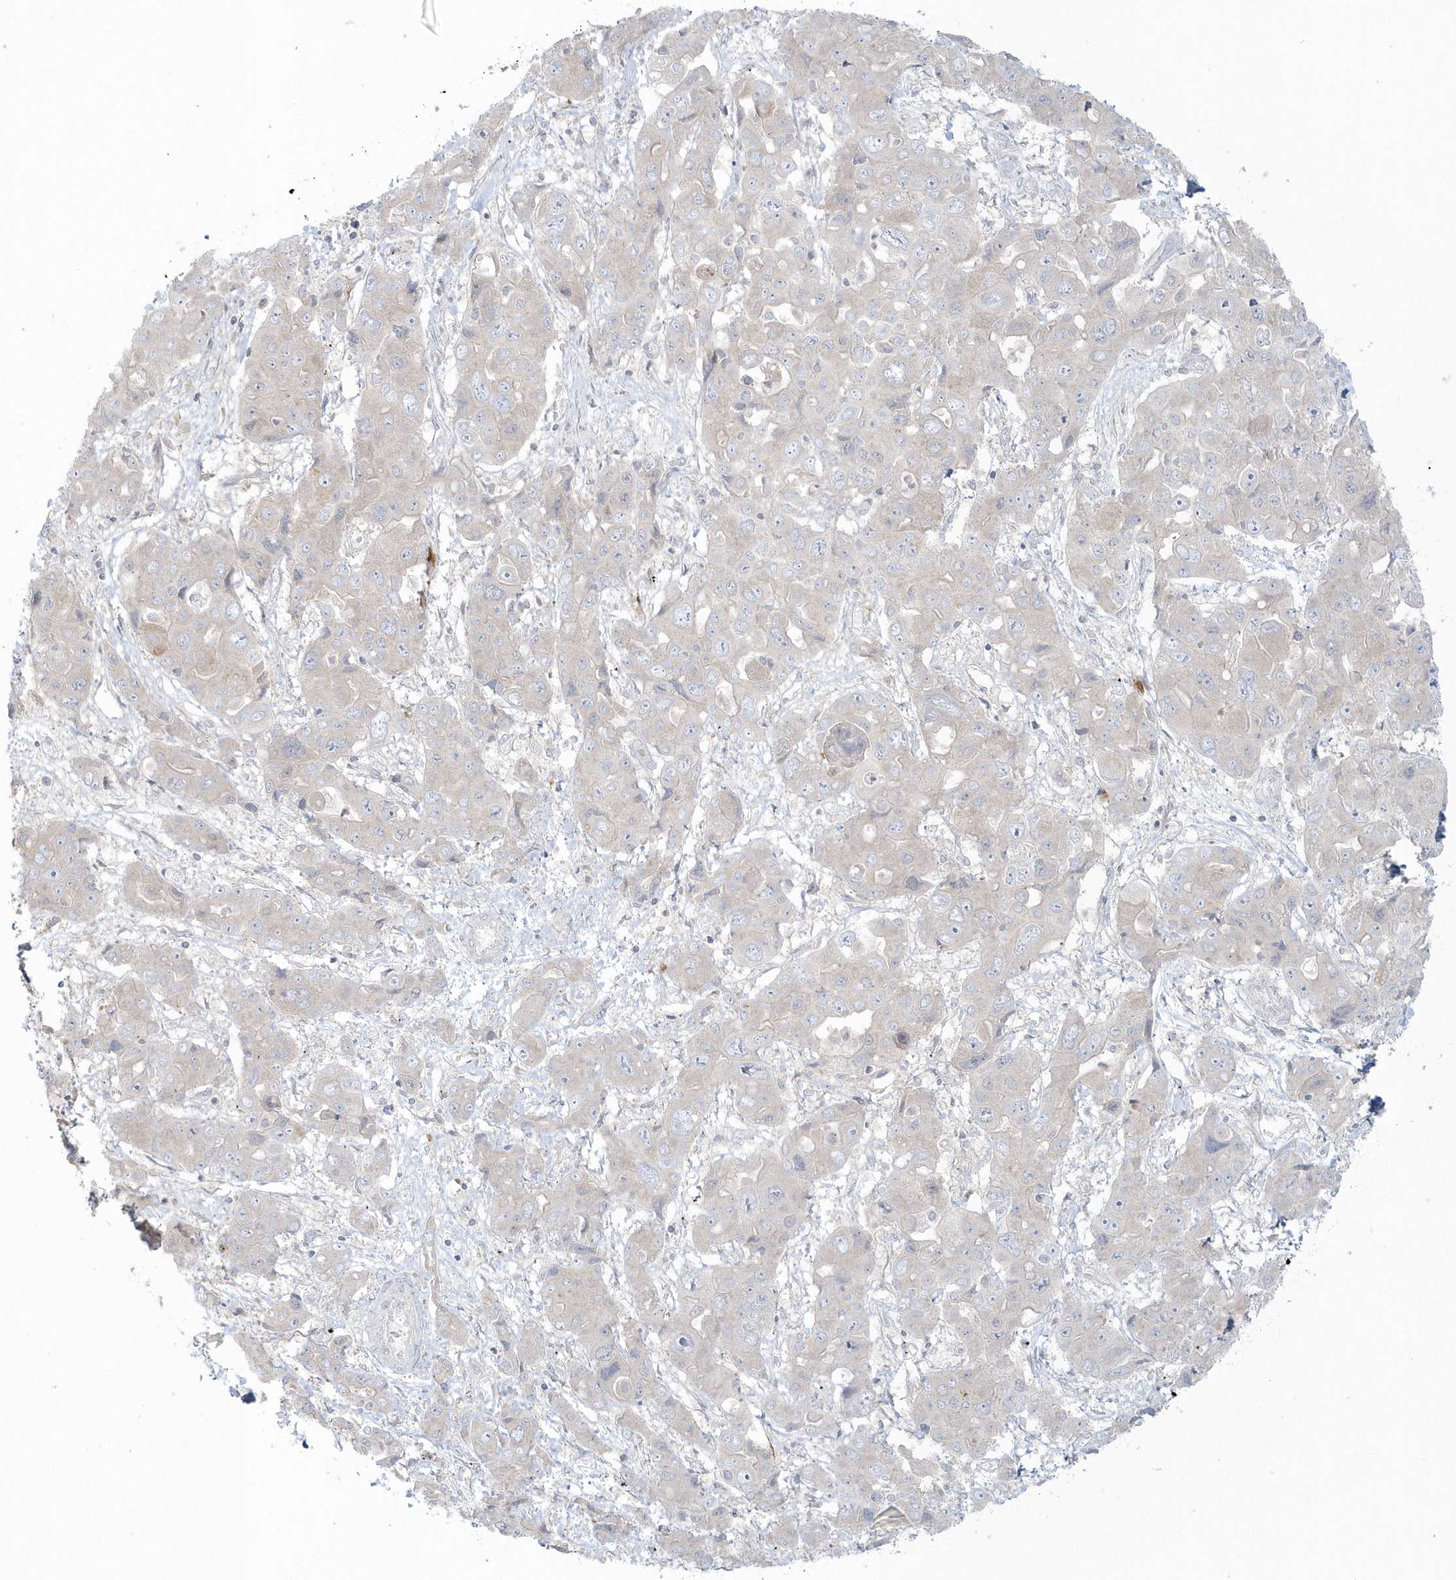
{"staining": {"intensity": "negative", "quantity": "none", "location": "none"}, "tissue": "liver cancer", "cell_type": "Tumor cells", "image_type": "cancer", "snomed": [{"axis": "morphology", "description": "Cholangiocarcinoma"}, {"axis": "topography", "description": "Liver"}], "caption": "Protein analysis of liver cholangiocarcinoma reveals no significant expression in tumor cells.", "gene": "BLTP3A", "patient": {"sex": "male", "age": 67}}